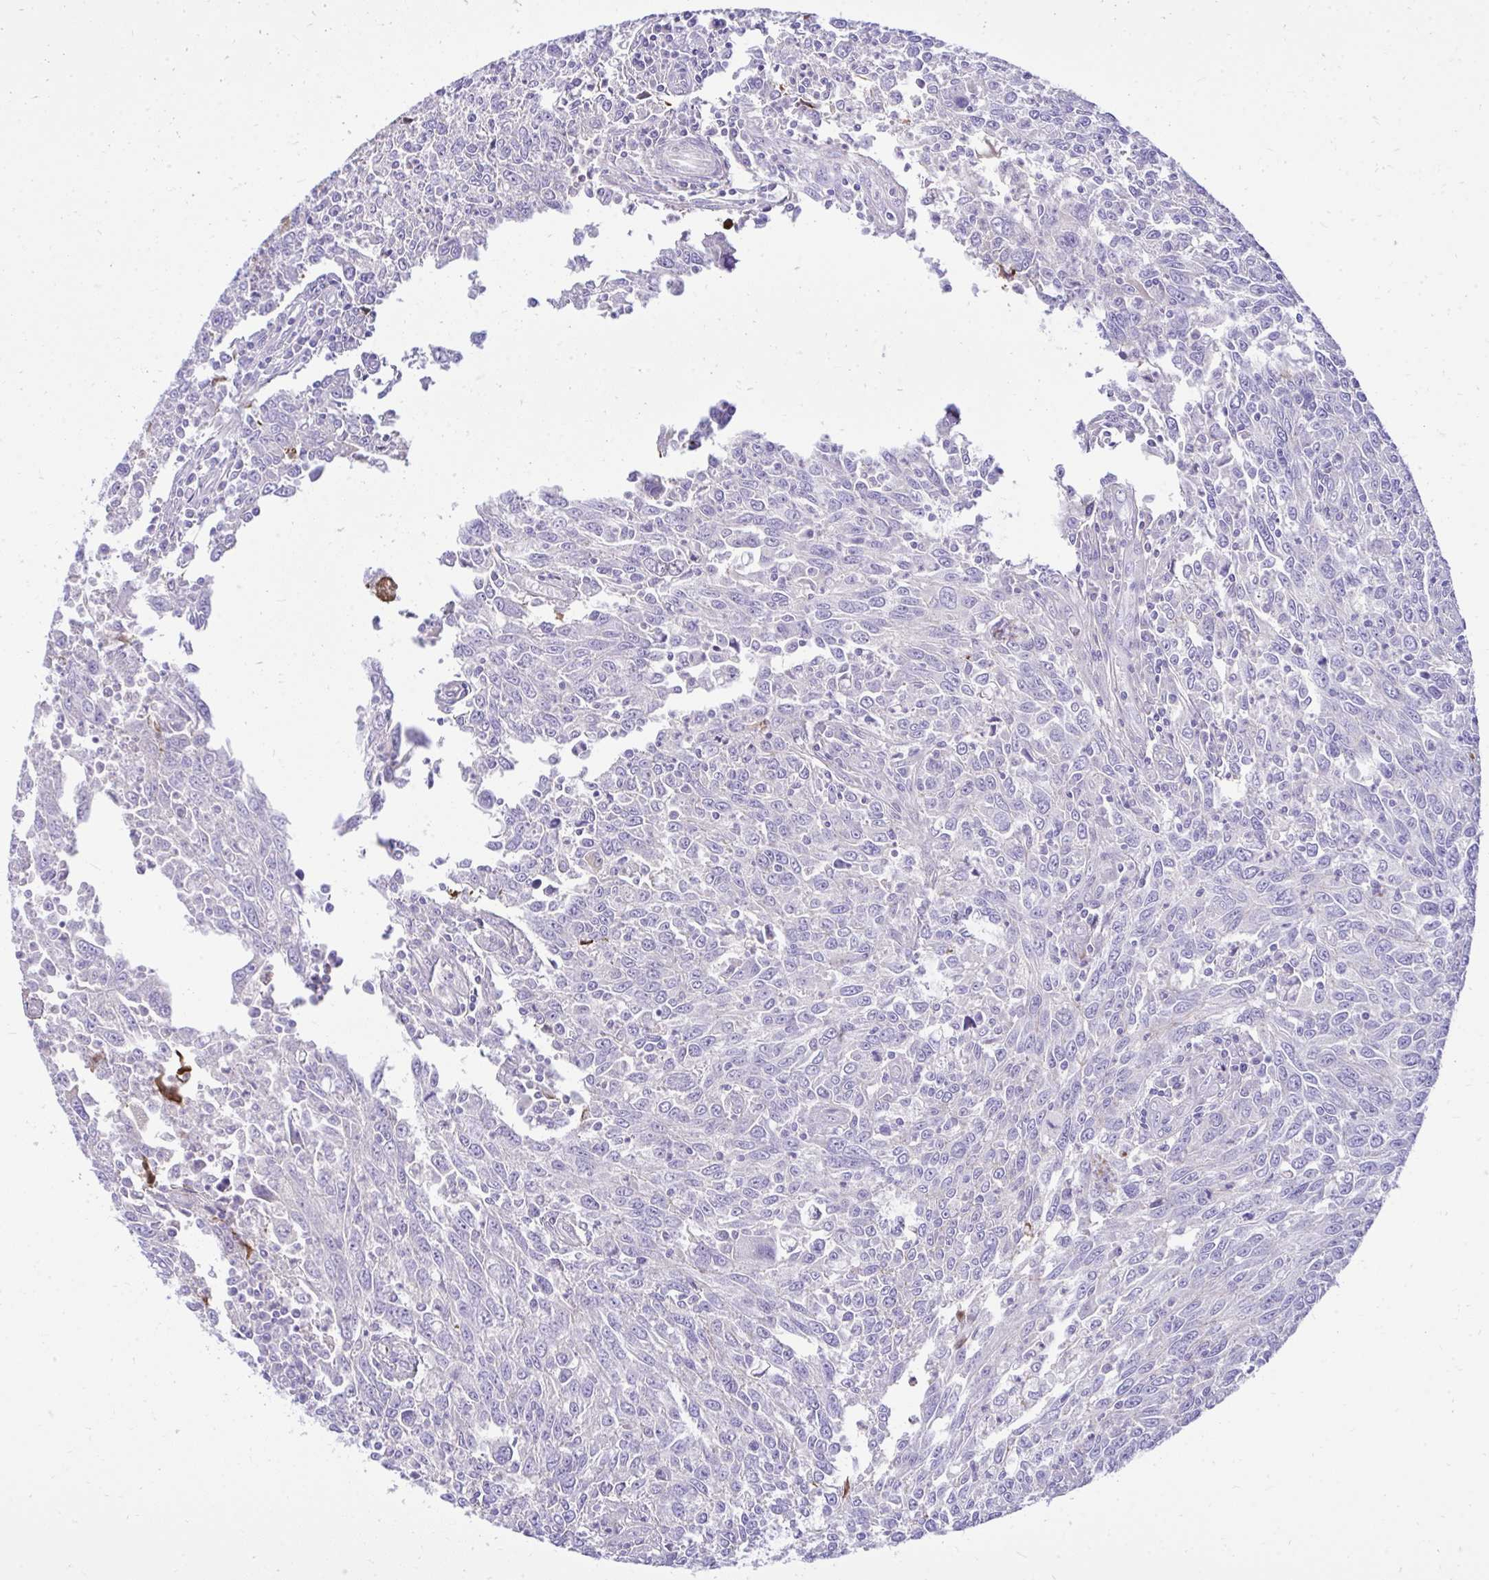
{"staining": {"intensity": "negative", "quantity": "none", "location": "none"}, "tissue": "breast cancer", "cell_type": "Tumor cells", "image_type": "cancer", "snomed": [{"axis": "morphology", "description": "Duct carcinoma"}, {"axis": "topography", "description": "Breast"}], "caption": "An immunohistochemistry (IHC) photomicrograph of breast cancer is shown. There is no staining in tumor cells of breast cancer.", "gene": "HRG", "patient": {"sex": "female", "age": 50}}